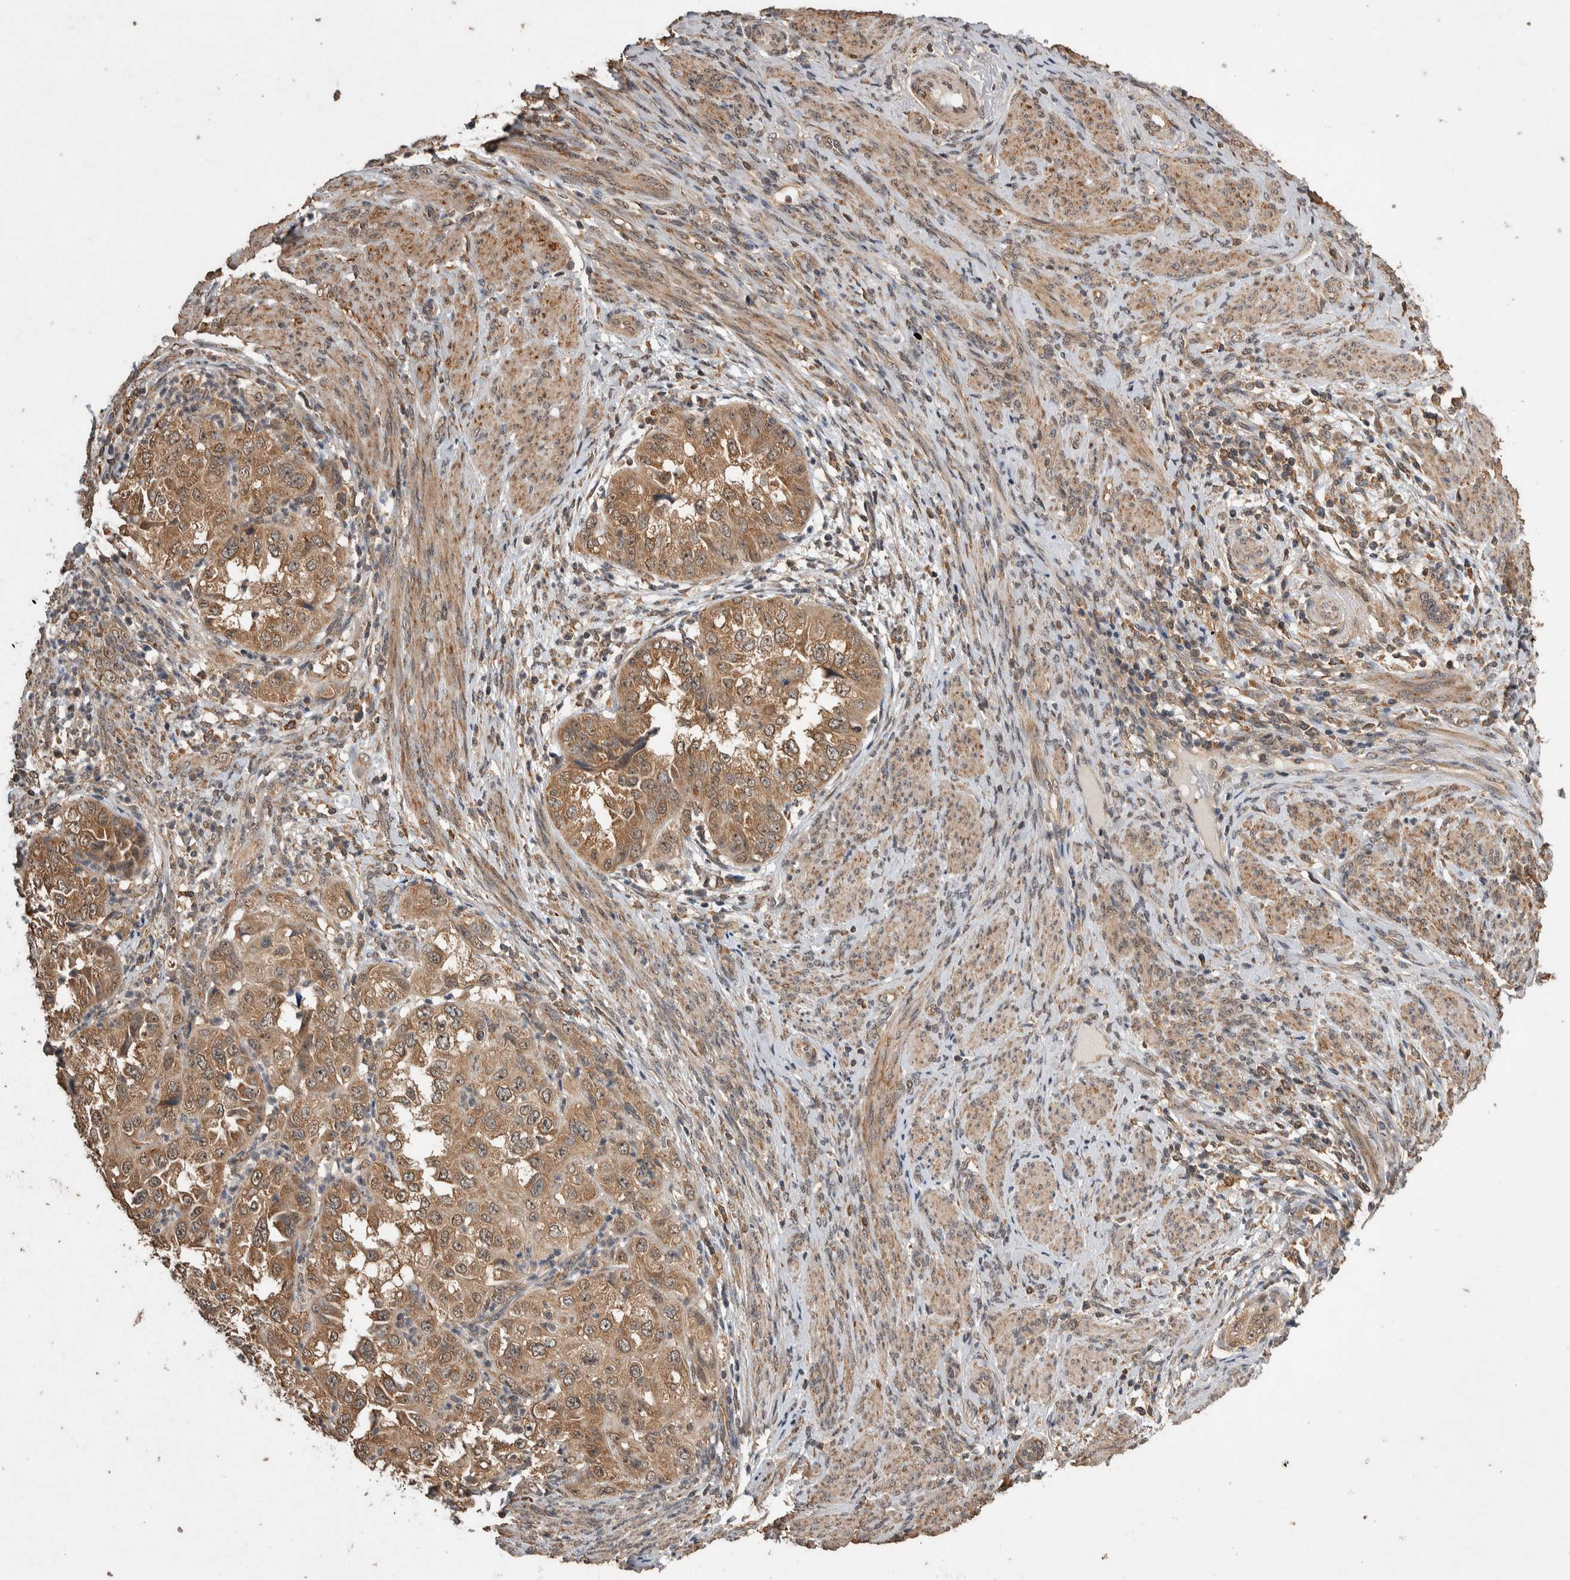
{"staining": {"intensity": "moderate", "quantity": ">75%", "location": "cytoplasmic/membranous,nuclear"}, "tissue": "endometrial cancer", "cell_type": "Tumor cells", "image_type": "cancer", "snomed": [{"axis": "morphology", "description": "Adenocarcinoma, NOS"}, {"axis": "topography", "description": "Endometrium"}], "caption": "Immunohistochemical staining of human endometrial cancer (adenocarcinoma) reveals moderate cytoplasmic/membranous and nuclear protein positivity in approximately >75% of tumor cells.", "gene": "DVL2", "patient": {"sex": "female", "age": 85}}